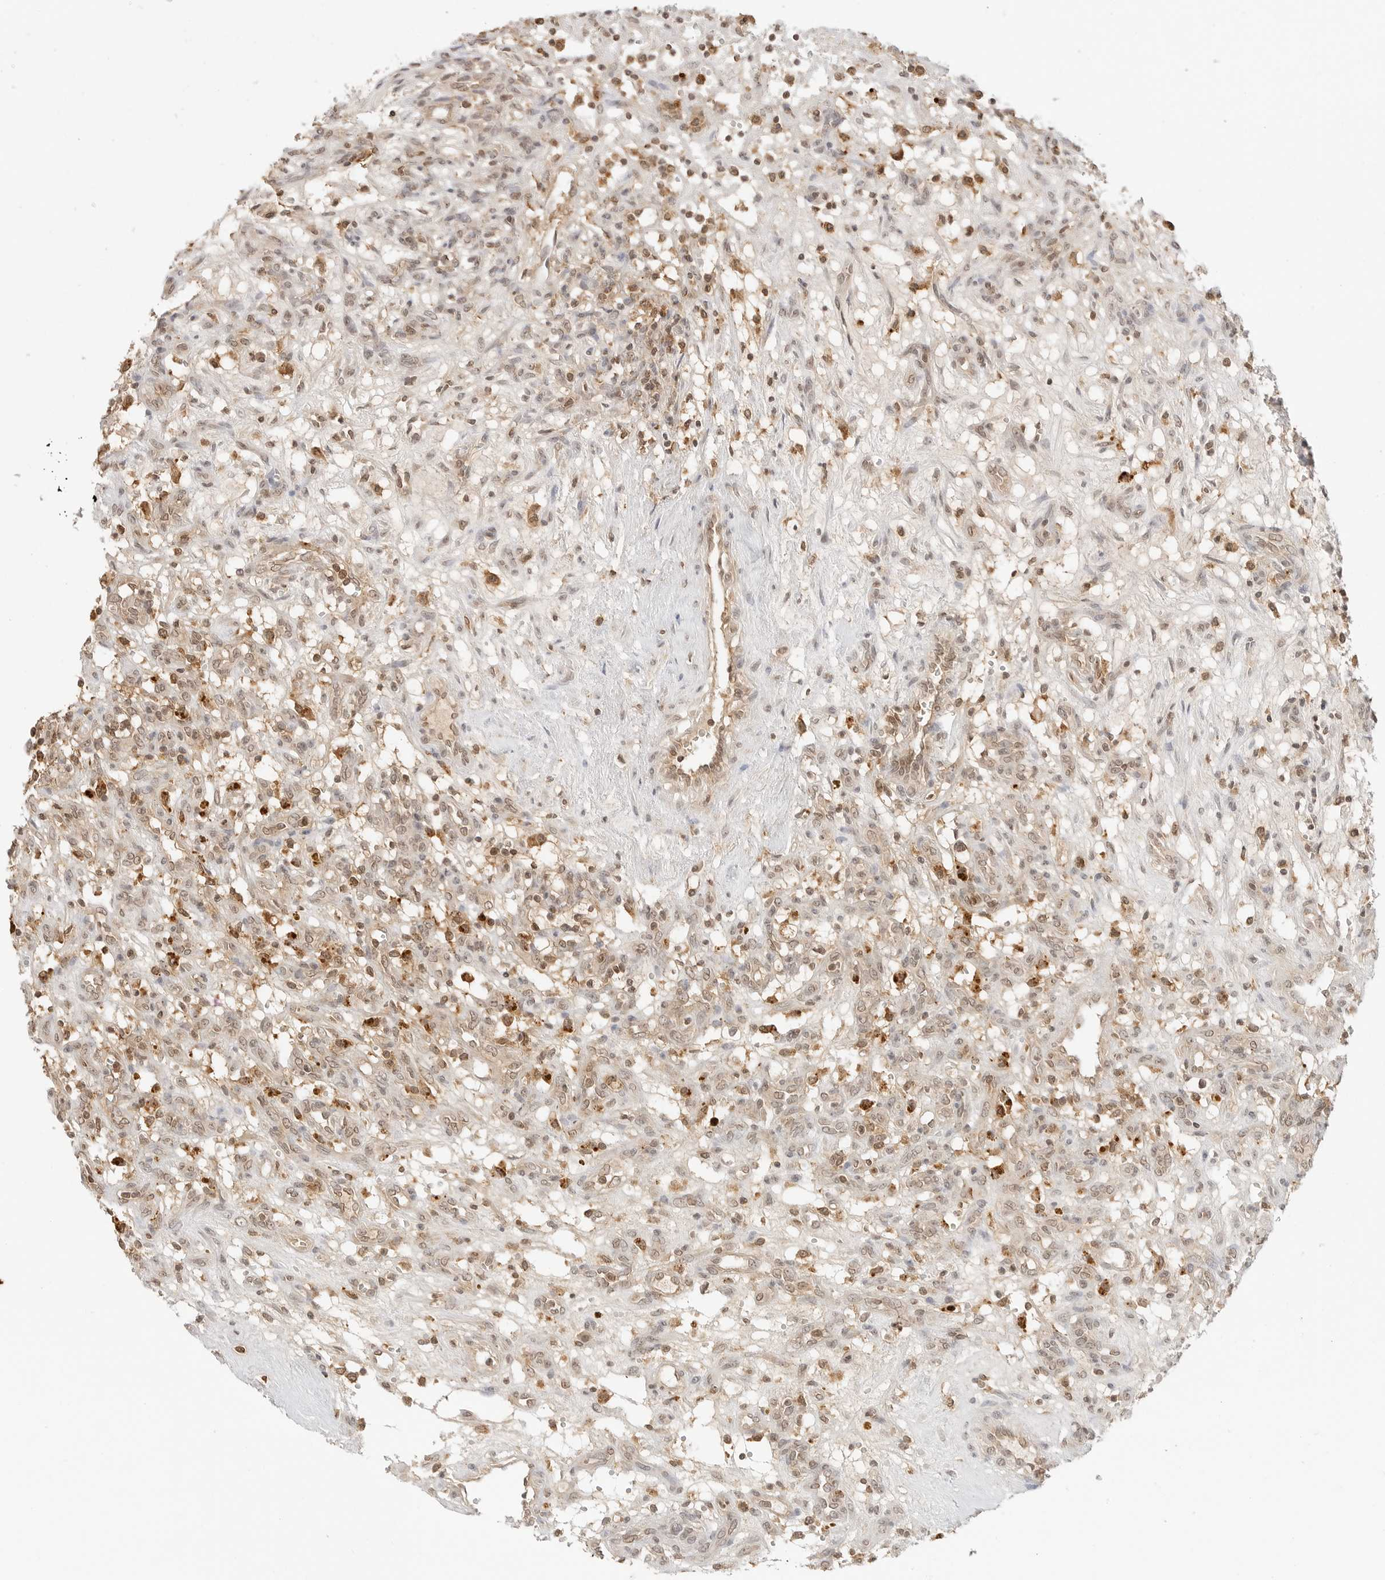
{"staining": {"intensity": "moderate", "quantity": ">75%", "location": "cytoplasmic/membranous,nuclear"}, "tissue": "renal cancer", "cell_type": "Tumor cells", "image_type": "cancer", "snomed": [{"axis": "morphology", "description": "Adenocarcinoma, NOS"}, {"axis": "topography", "description": "Kidney"}], "caption": "The histopathology image exhibits immunohistochemical staining of adenocarcinoma (renal). There is moderate cytoplasmic/membranous and nuclear staining is appreciated in about >75% of tumor cells.", "gene": "EPHA1", "patient": {"sex": "female", "age": 57}}